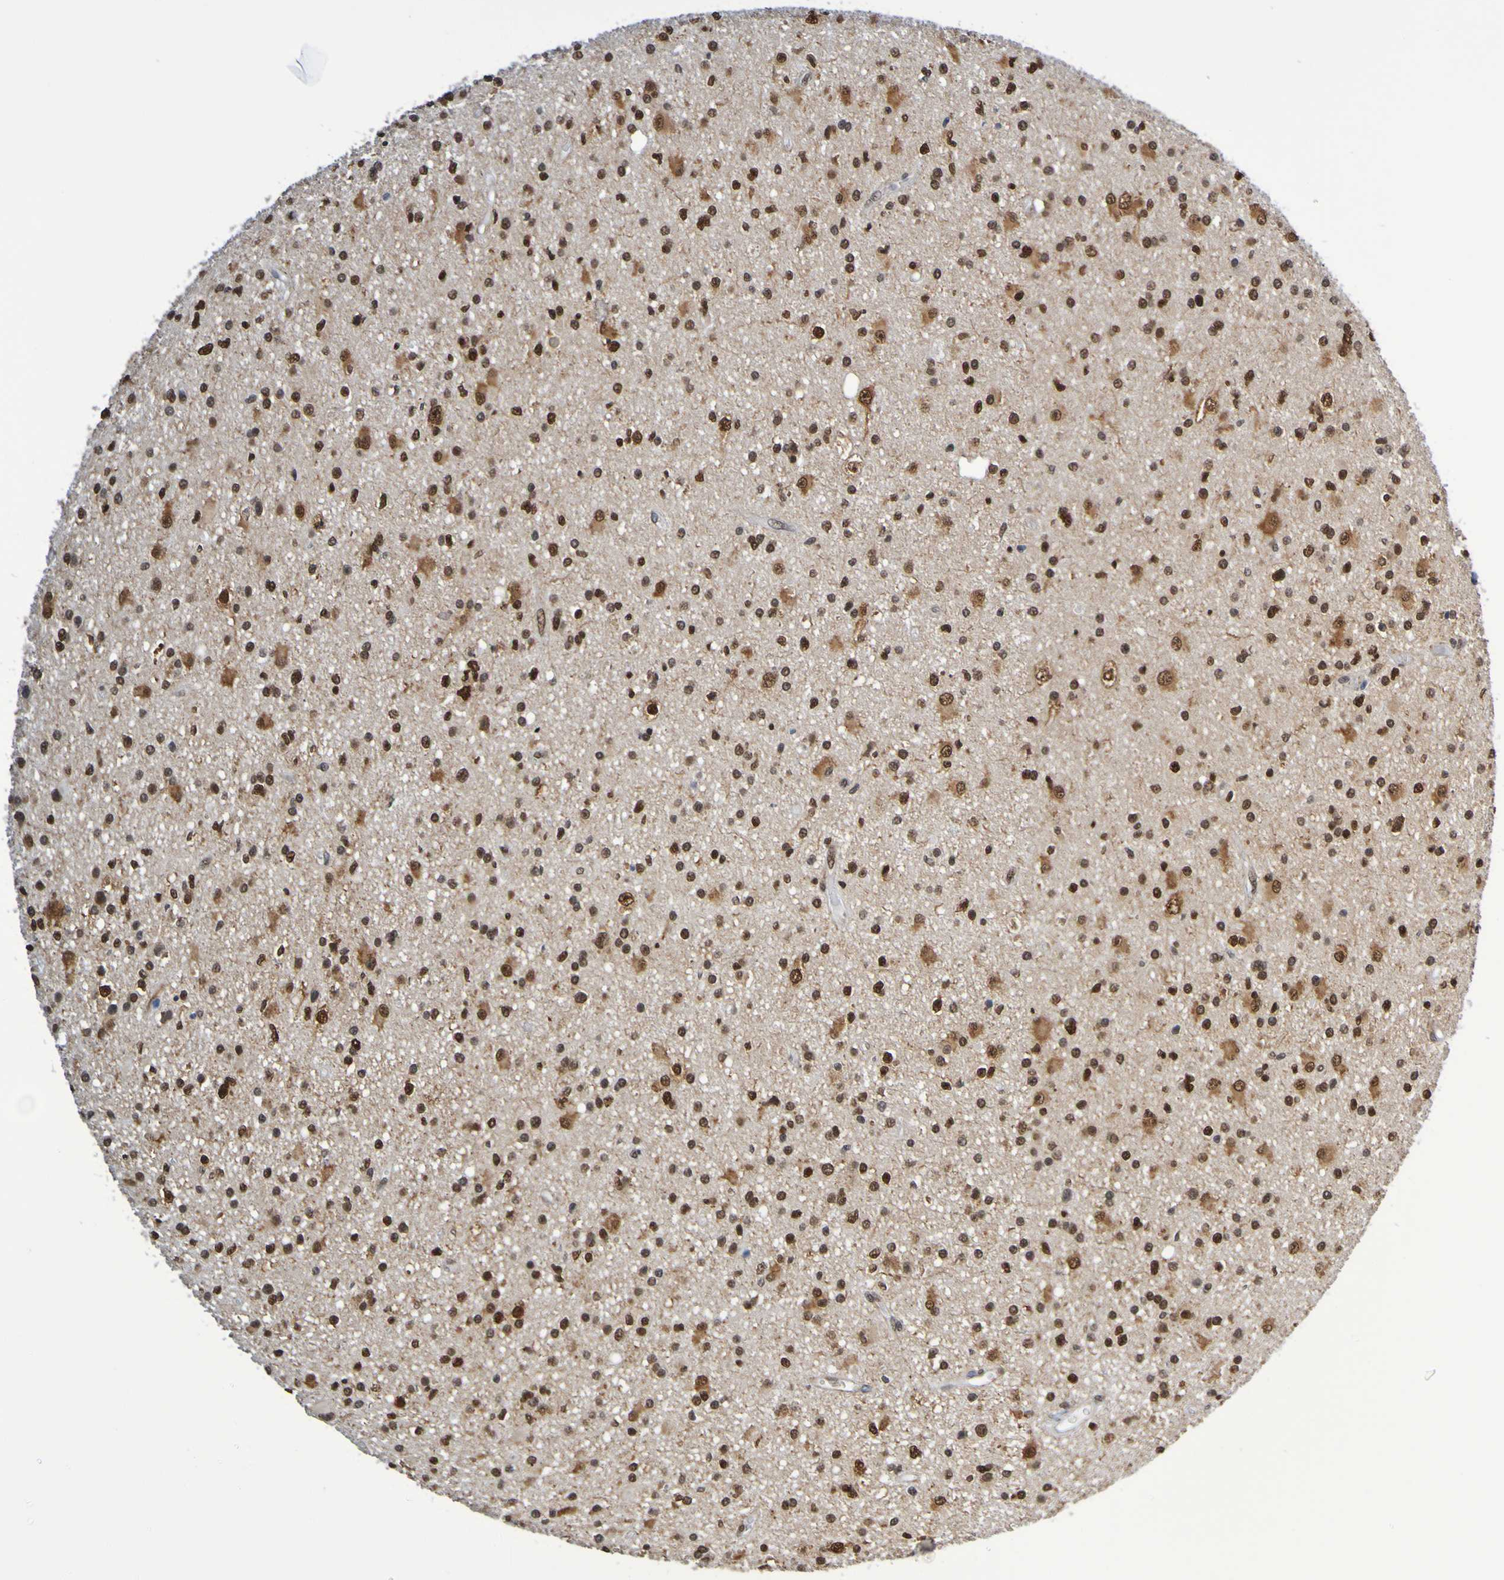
{"staining": {"intensity": "strong", "quantity": ">75%", "location": "nuclear"}, "tissue": "glioma", "cell_type": "Tumor cells", "image_type": "cancer", "snomed": [{"axis": "morphology", "description": "Glioma, malignant, High grade"}, {"axis": "topography", "description": "Brain"}], "caption": "Protein expression analysis of human glioma reveals strong nuclear staining in approximately >75% of tumor cells. Nuclei are stained in blue.", "gene": "HDAC2", "patient": {"sex": "male", "age": 33}}